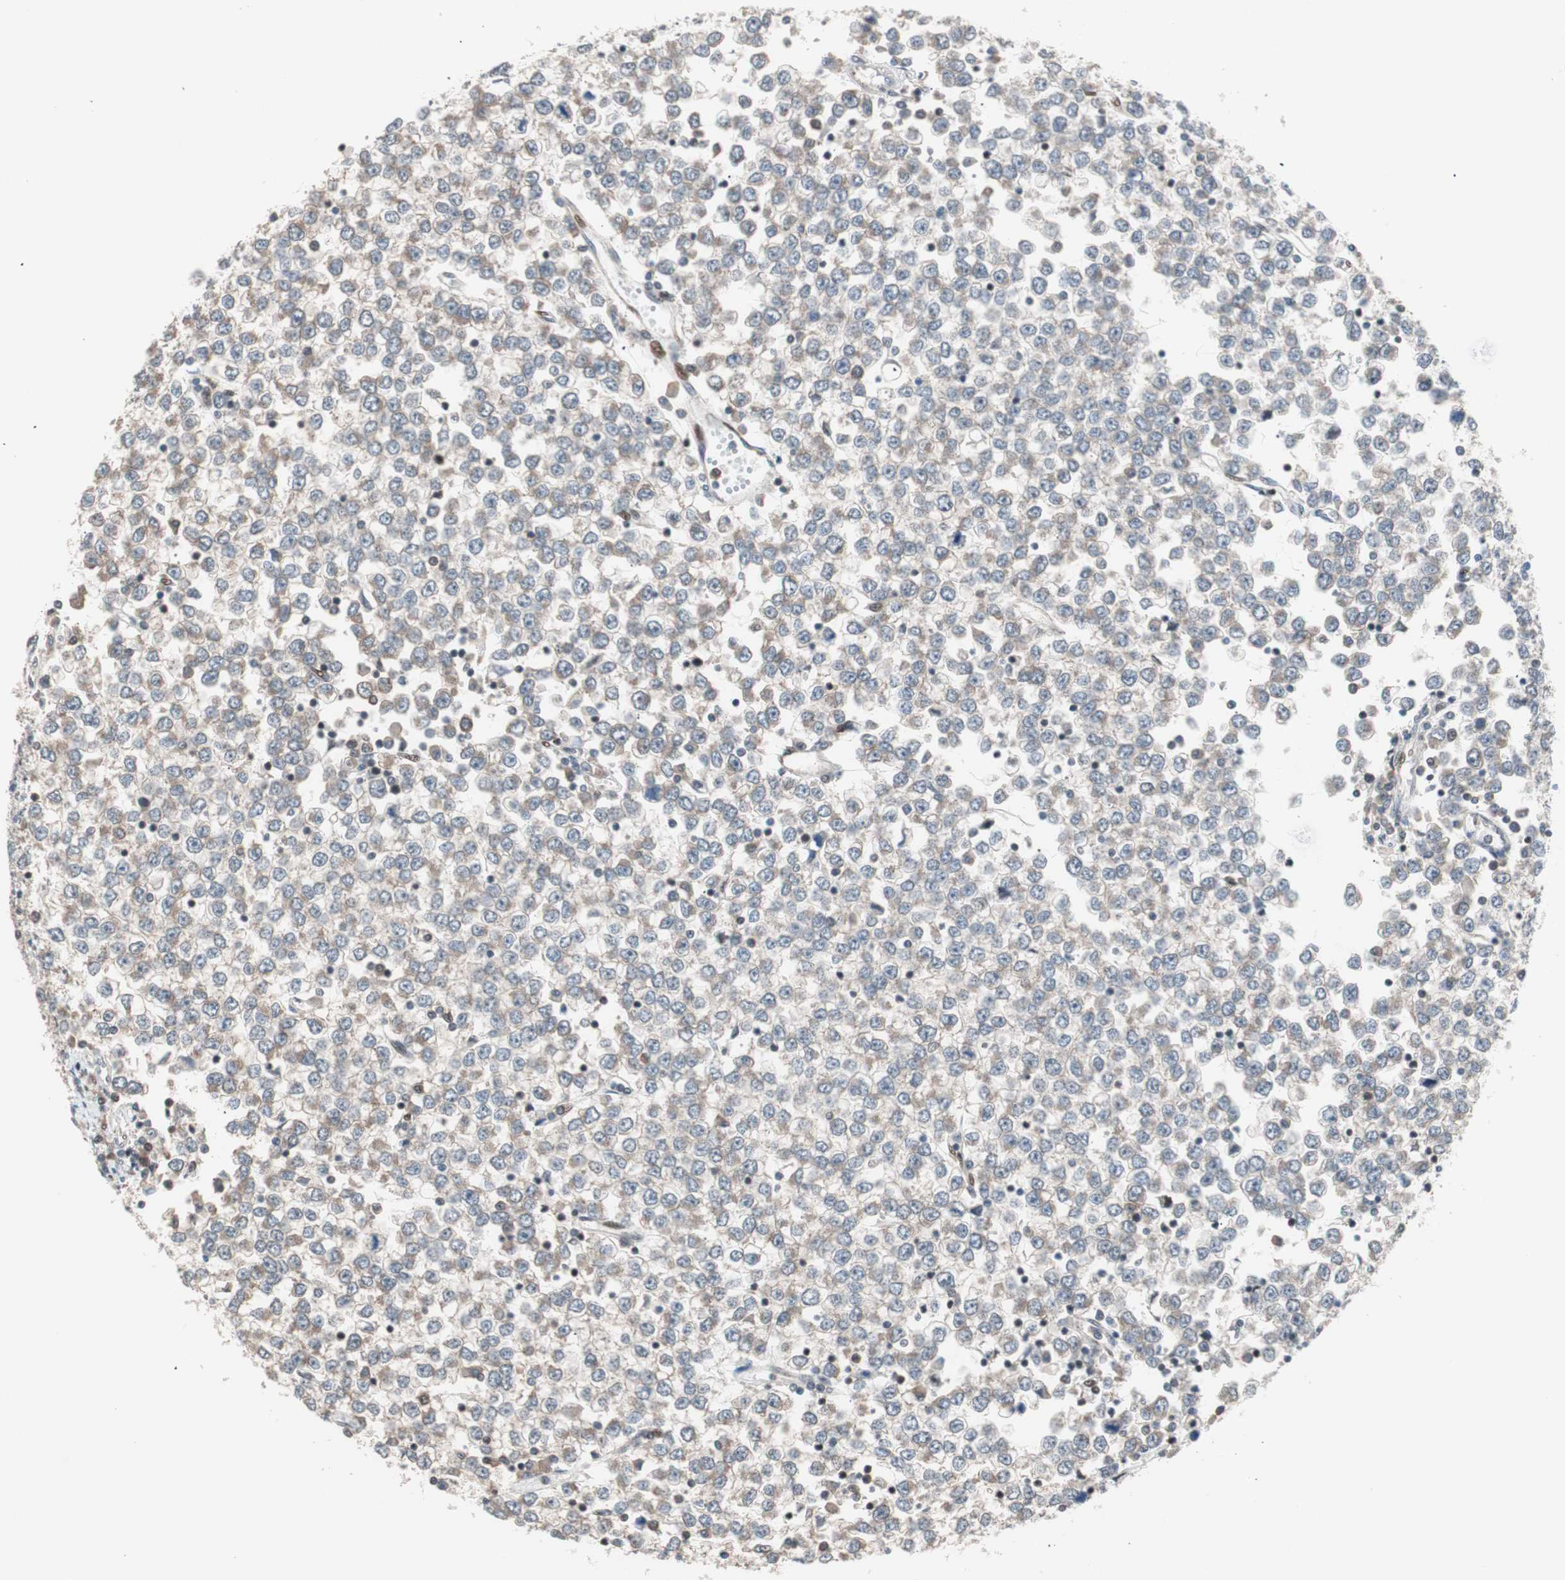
{"staining": {"intensity": "negative", "quantity": "none", "location": "none"}, "tissue": "testis cancer", "cell_type": "Tumor cells", "image_type": "cancer", "snomed": [{"axis": "morphology", "description": "Seminoma, NOS"}, {"axis": "topography", "description": "Testis"}], "caption": "Human seminoma (testis) stained for a protein using IHC shows no positivity in tumor cells.", "gene": "POLH", "patient": {"sex": "male", "age": 65}}